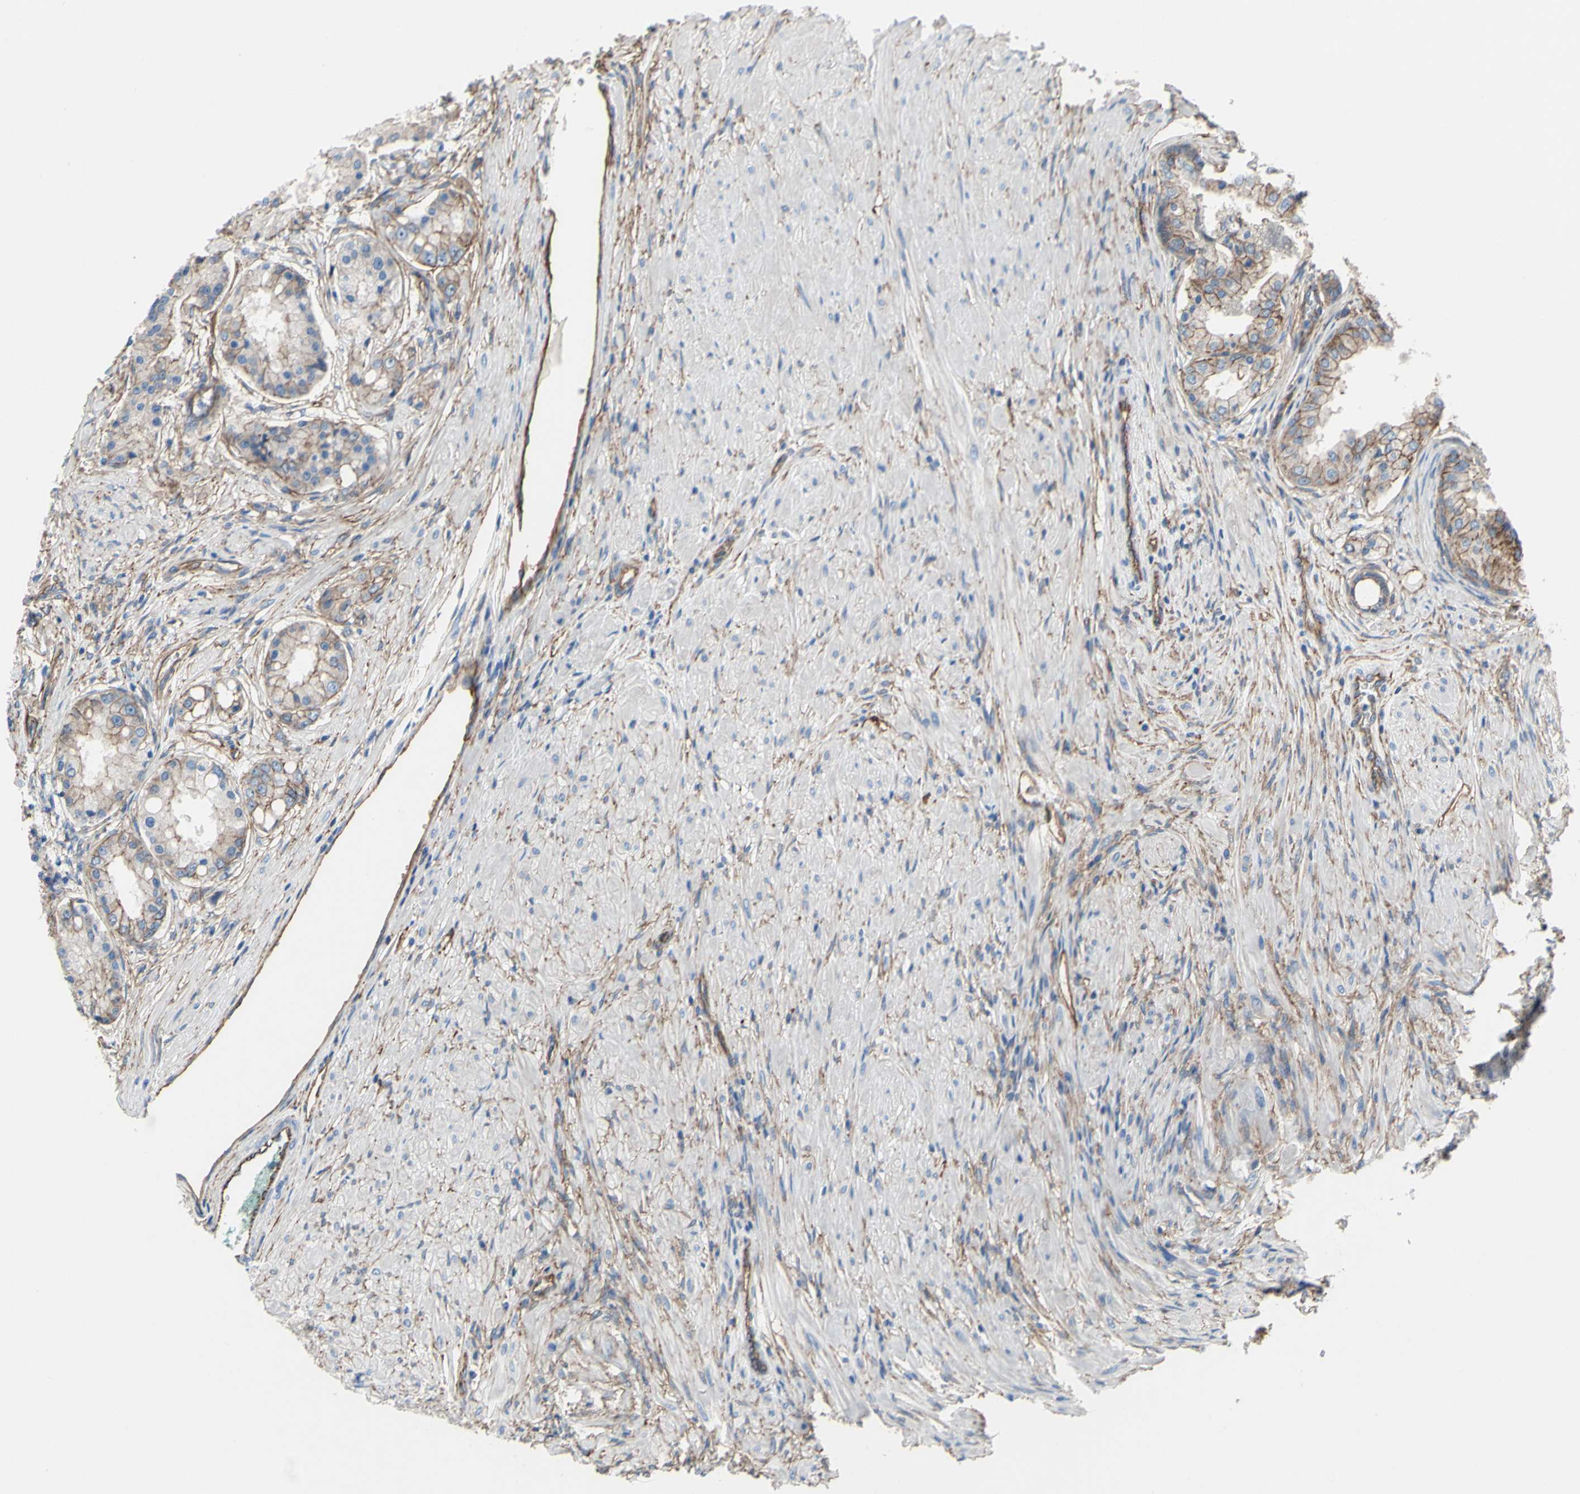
{"staining": {"intensity": "weak", "quantity": ">75%", "location": "cytoplasmic/membranous"}, "tissue": "prostate cancer", "cell_type": "Tumor cells", "image_type": "cancer", "snomed": [{"axis": "morphology", "description": "Adenocarcinoma, High grade"}, {"axis": "topography", "description": "Prostate"}], "caption": "Protein analysis of prostate cancer tissue shows weak cytoplasmic/membranous staining in approximately >75% of tumor cells.", "gene": "TPBG", "patient": {"sex": "male", "age": 59}}